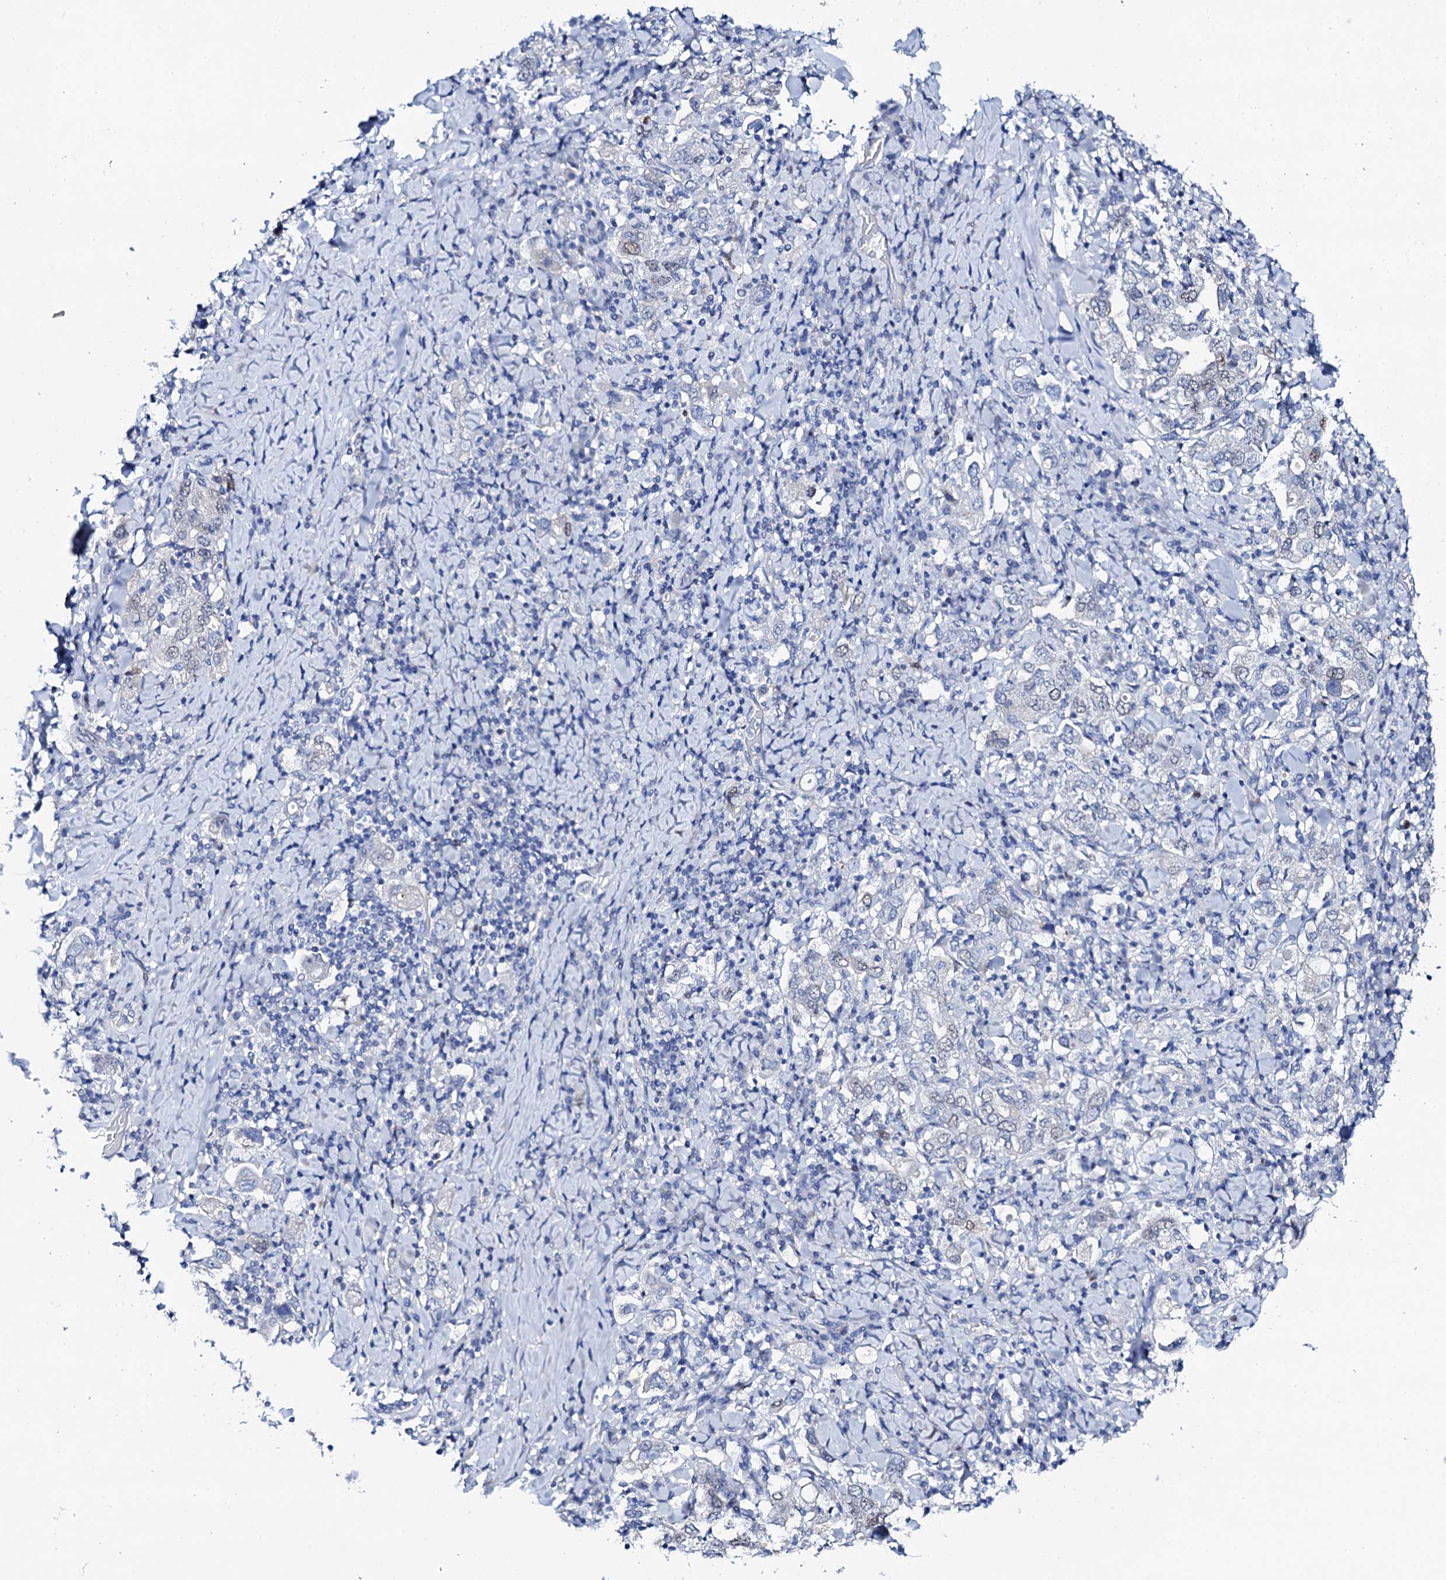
{"staining": {"intensity": "negative", "quantity": "none", "location": "none"}, "tissue": "stomach cancer", "cell_type": "Tumor cells", "image_type": "cancer", "snomed": [{"axis": "morphology", "description": "Adenocarcinoma, NOS"}, {"axis": "topography", "description": "Stomach, upper"}], "caption": "Tumor cells are negative for brown protein staining in stomach cancer.", "gene": "NUDT13", "patient": {"sex": "male", "age": 62}}